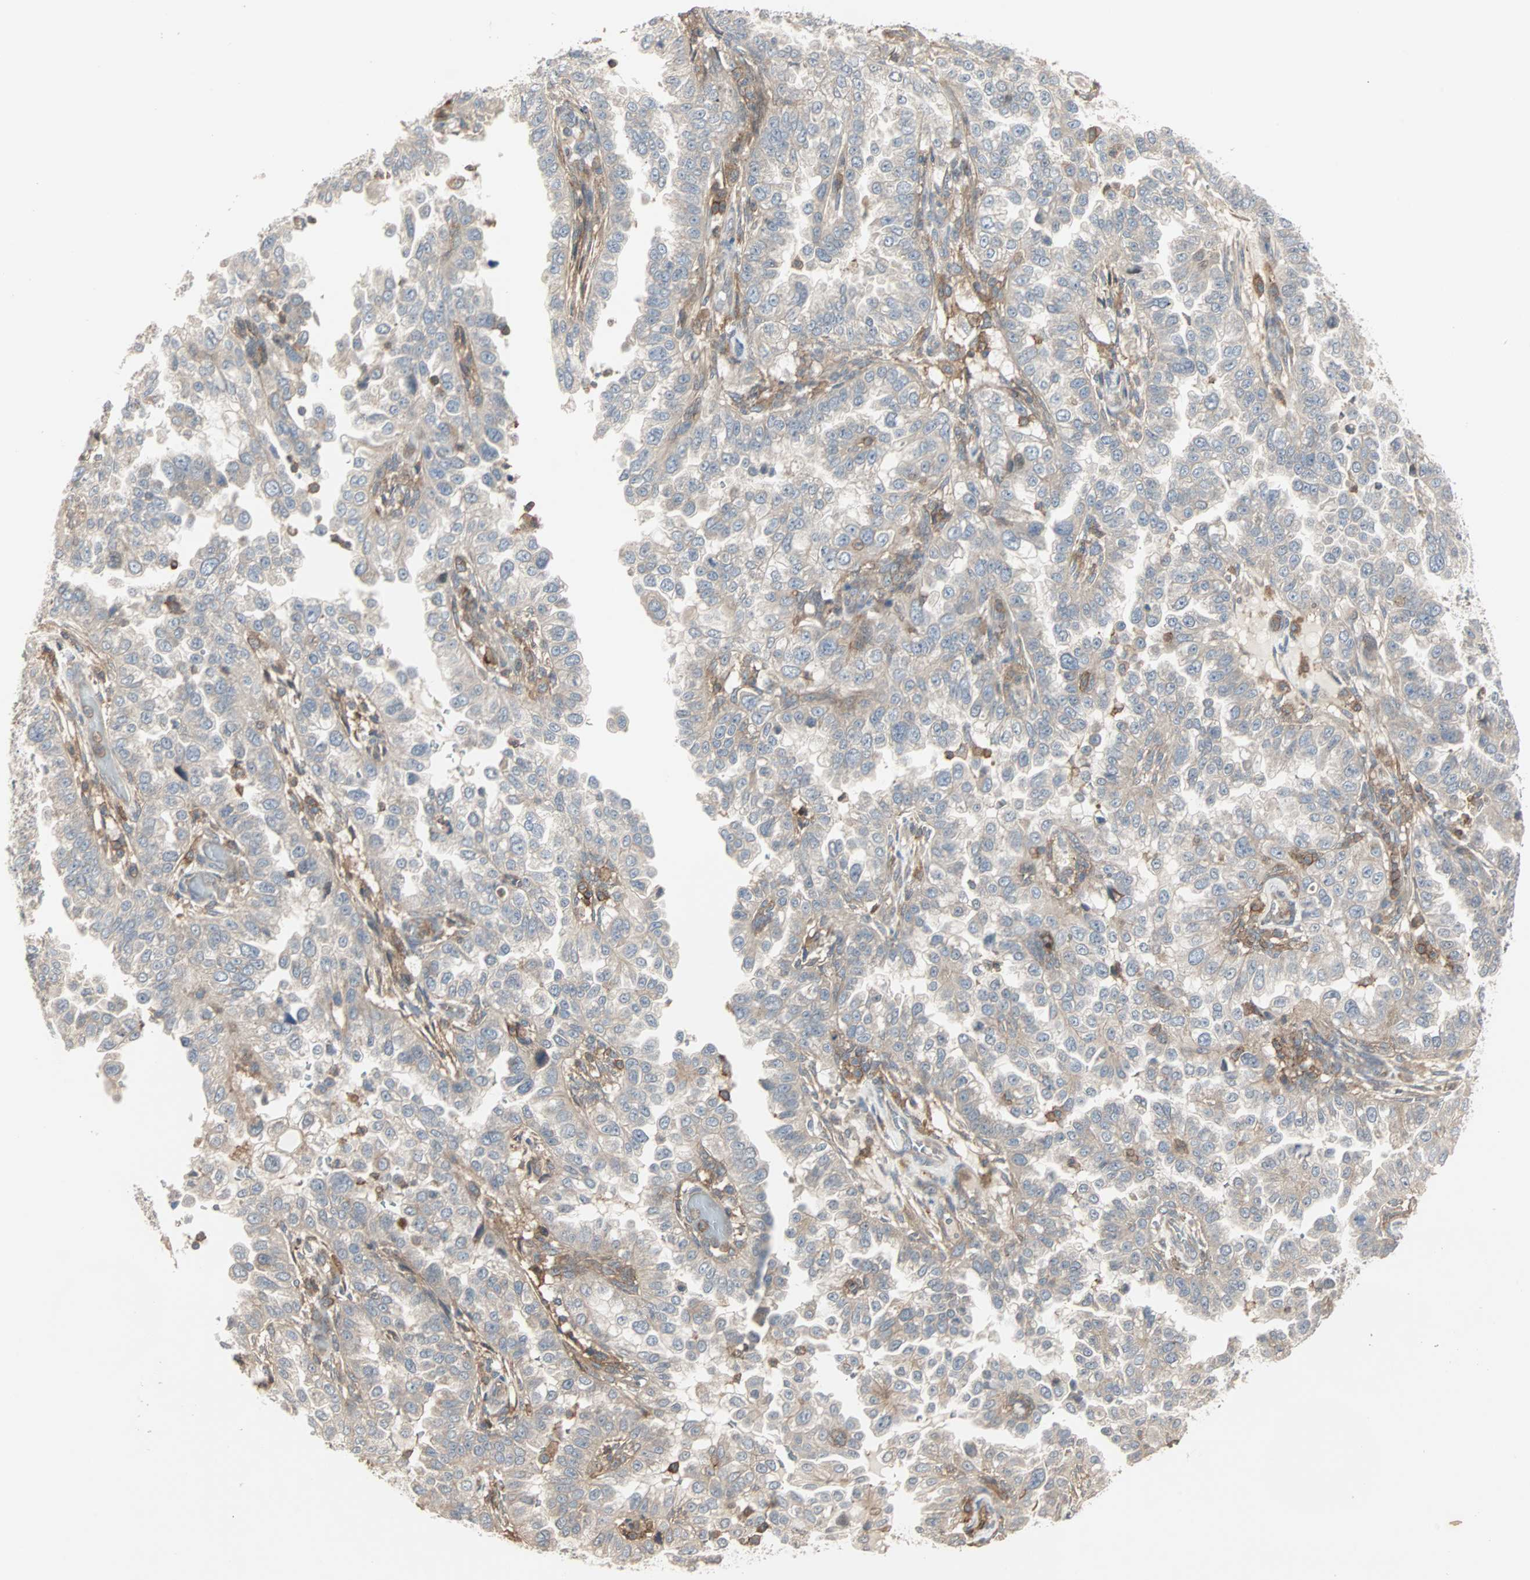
{"staining": {"intensity": "weak", "quantity": "25%-75%", "location": "cytoplasmic/membranous"}, "tissue": "endometrial cancer", "cell_type": "Tumor cells", "image_type": "cancer", "snomed": [{"axis": "morphology", "description": "Adenocarcinoma, NOS"}, {"axis": "topography", "description": "Endometrium"}], "caption": "Human endometrial cancer (adenocarcinoma) stained for a protein (brown) displays weak cytoplasmic/membranous positive staining in about 25%-75% of tumor cells.", "gene": "GNAI2", "patient": {"sex": "female", "age": 85}}